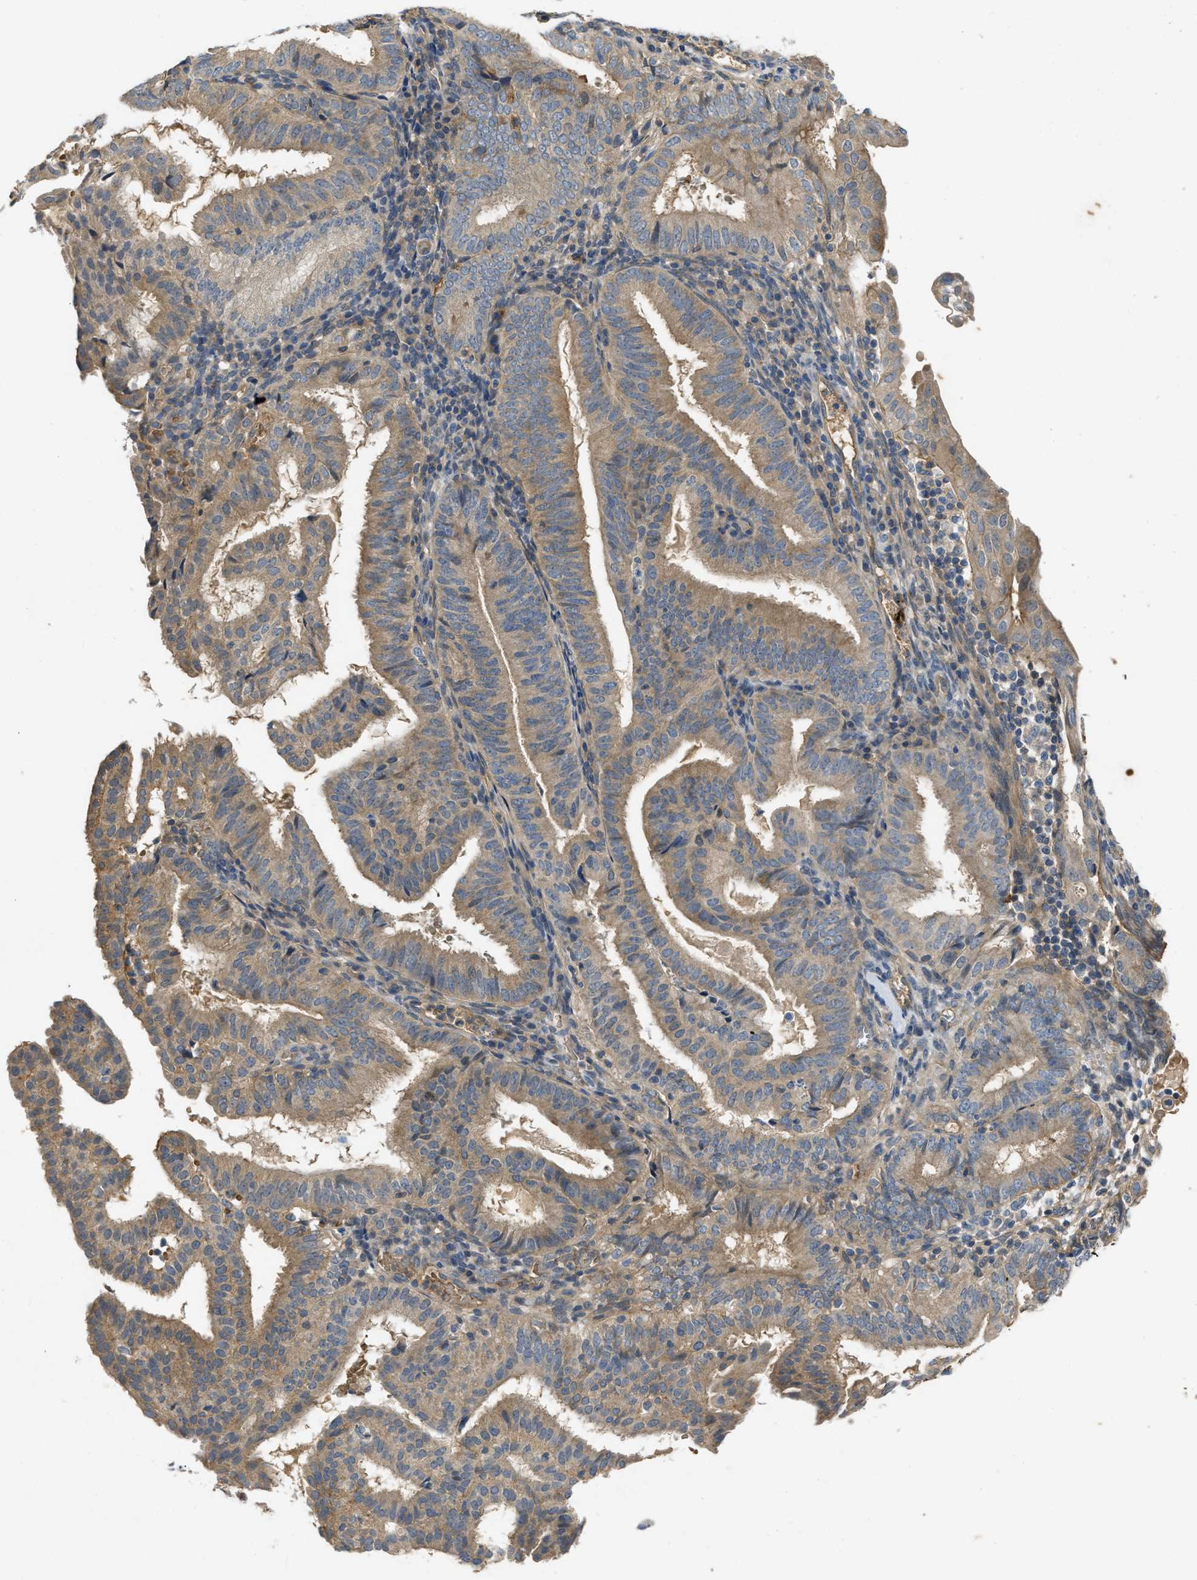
{"staining": {"intensity": "moderate", "quantity": "25%-75%", "location": "cytoplasmic/membranous"}, "tissue": "endometrial cancer", "cell_type": "Tumor cells", "image_type": "cancer", "snomed": [{"axis": "morphology", "description": "Adenocarcinoma, NOS"}, {"axis": "topography", "description": "Endometrium"}], "caption": "High-power microscopy captured an IHC micrograph of endometrial cancer, revealing moderate cytoplasmic/membranous staining in approximately 25%-75% of tumor cells.", "gene": "PPP3CA", "patient": {"sex": "female", "age": 58}}